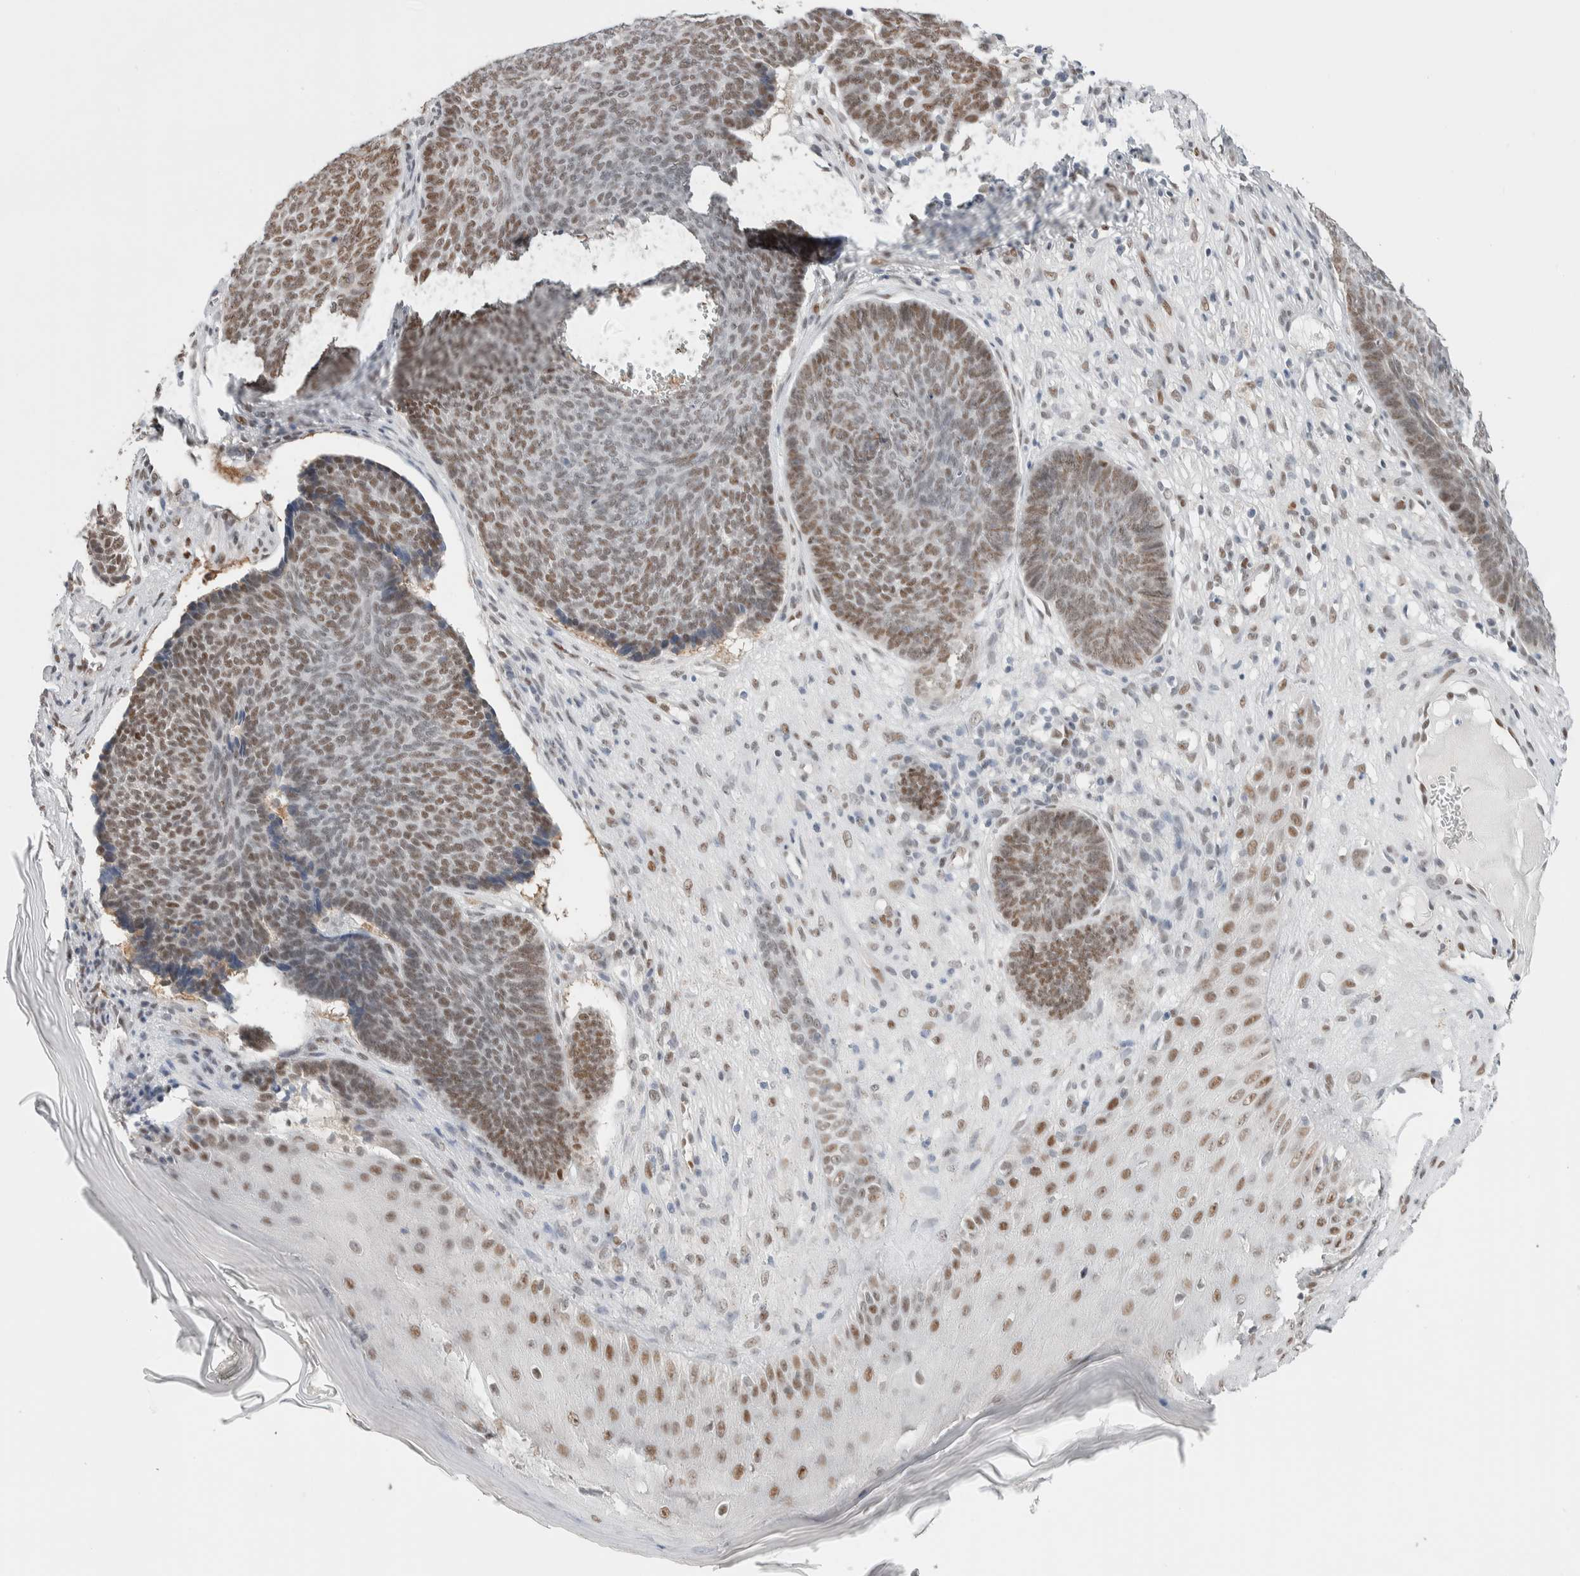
{"staining": {"intensity": "moderate", "quantity": ">75%", "location": "nuclear"}, "tissue": "skin cancer", "cell_type": "Tumor cells", "image_type": "cancer", "snomed": [{"axis": "morphology", "description": "Basal cell carcinoma"}, {"axis": "topography", "description": "Skin"}], "caption": "IHC of human basal cell carcinoma (skin) displays medium levels of moderate nuclear staining in approximately >75% of tumor cells. (Stains: DAB in brown, nuclei in blue, Microscopy: brightfield microscopy at high magnification).", "gene": "PRMT1", "patient": {"sex": "male", "age": 84}}